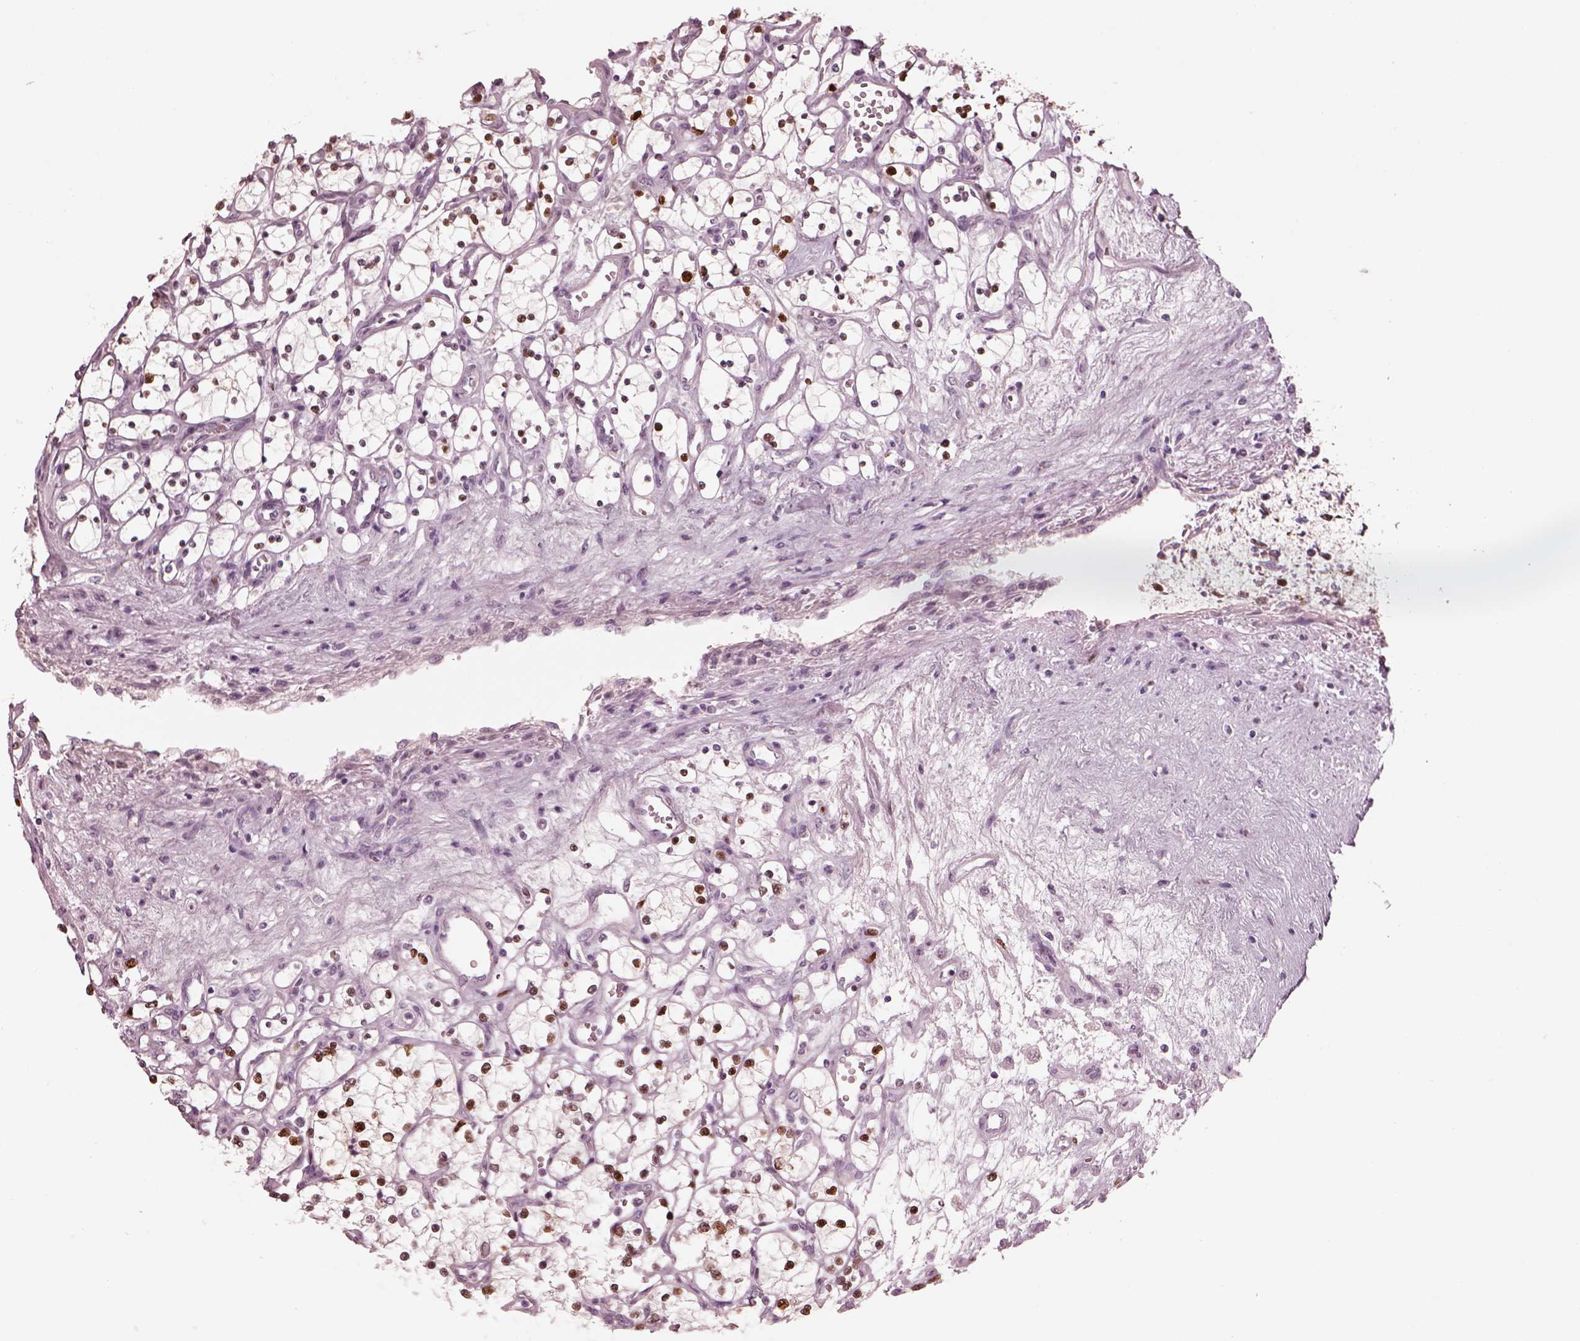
{"staining": {"intensity": "strong", "quantity": ">75%", "location": "nuclear"}, "tissue": "renal cancer", "cell_type": "Tumor cells", "image_type": "cancer", "snomed": [{"axis": "morphology", "description": "Adenocarcinoma, NOS"}, {"axis": "topography", "description": "Kidney"}], "caption": "Protein staining of adenocarcinoma (renal) tissue shows strong nuclear staining in about >75% of tumor cells.", "gene": "SOX9", "patient": {"sex": "female", "age": 69}}